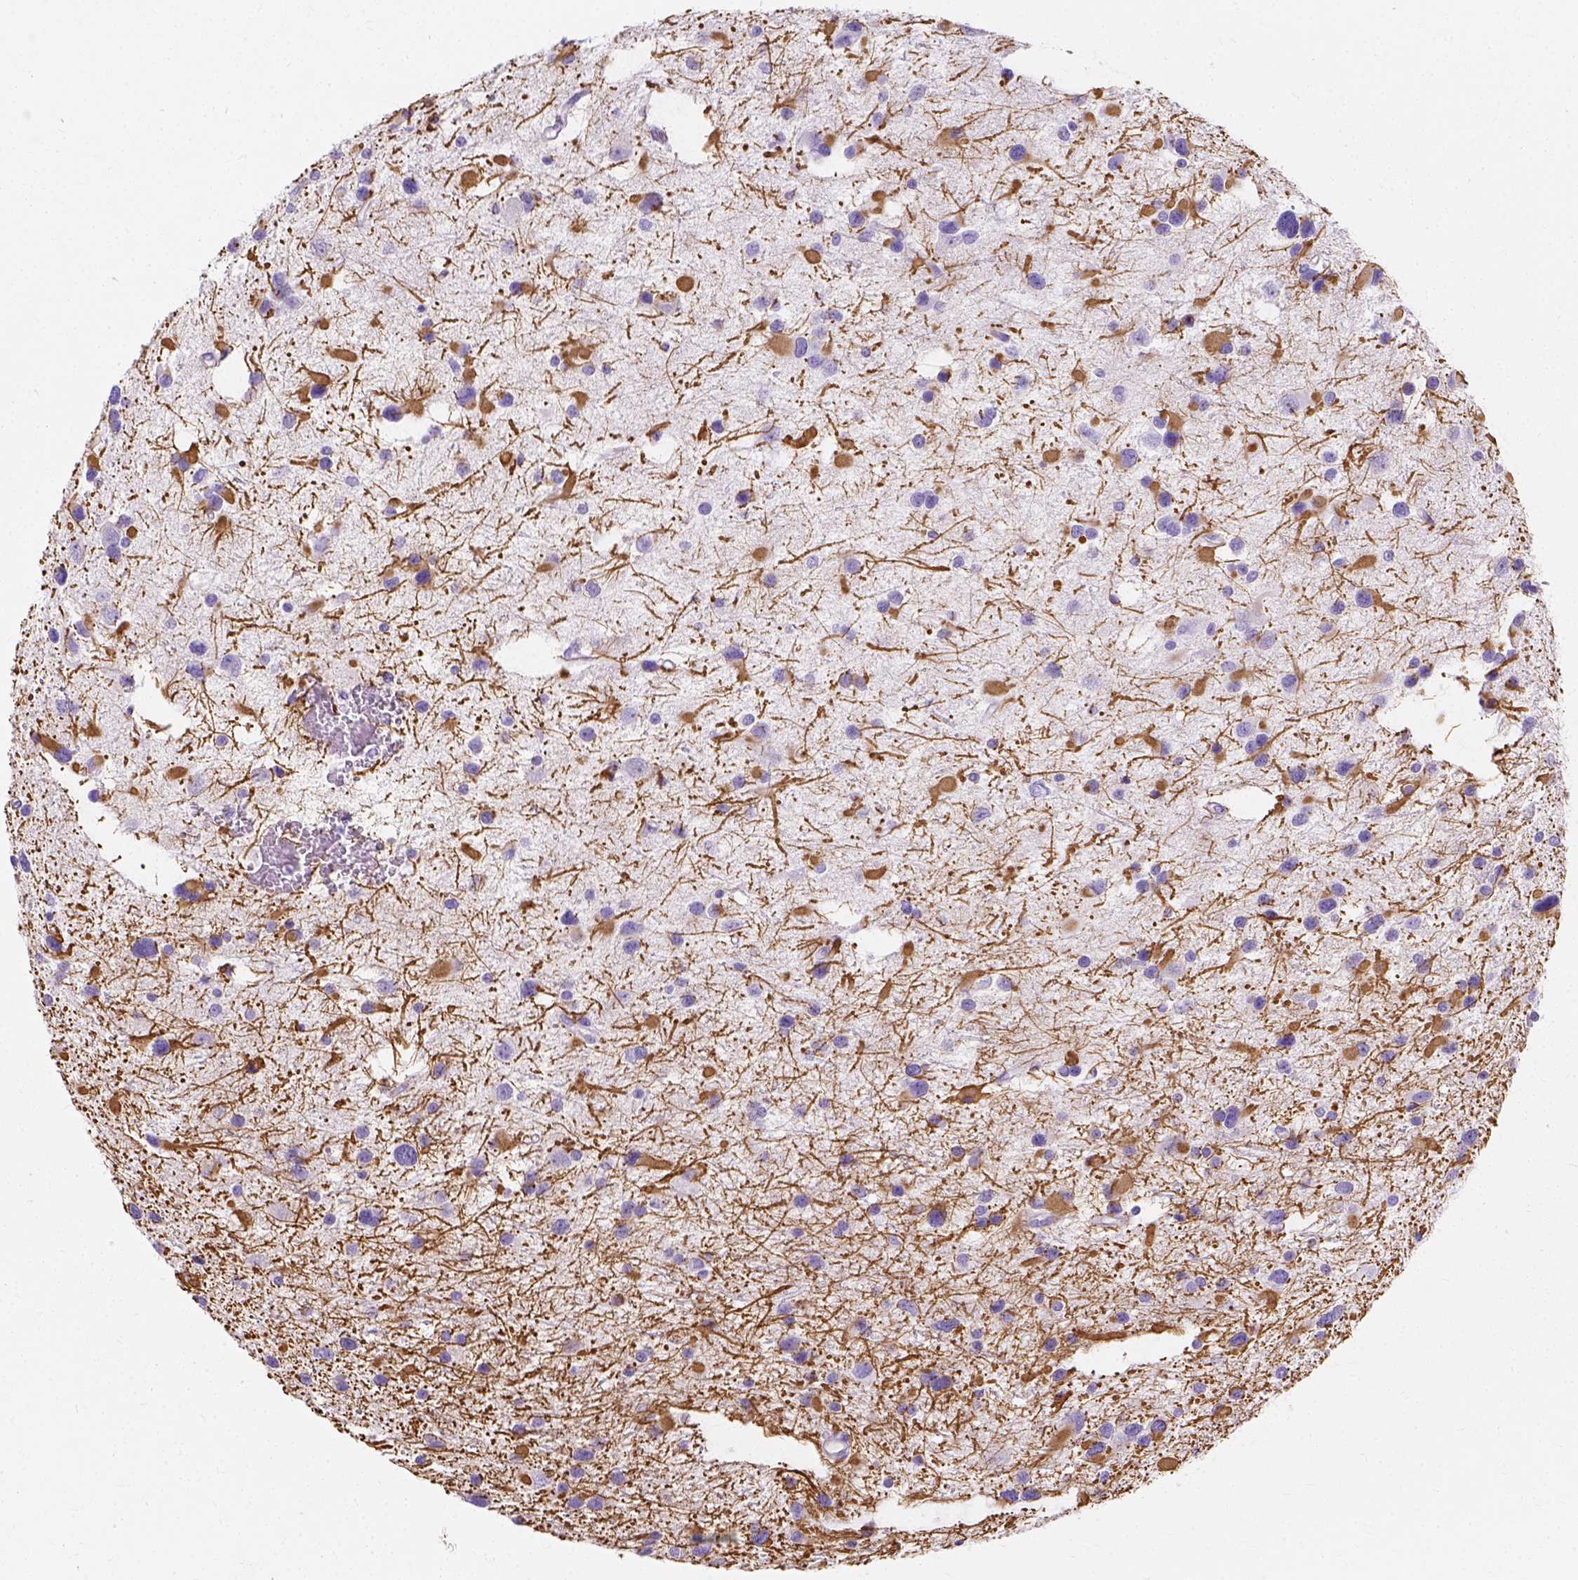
{"staining": {"intensity": "negative", "quantity": "none", "location": "none"}, "tissue": "glioma", "cell_type": "Tumor cells", "image_type": "cancer", "snomed": [{"axis": "morphology", "description": "Glioma, malignant, Low grade"}, {"axis": "topography", "description": "Brain"}], "caption": "IHC of malignant glioma (low-grade) exhibits no positivity in tumor cells. (Immunohistochemistry, brightfield microscopy, high magnification).", "gene": "MYH15", "patient": {"sex": "female", "age": 32}}